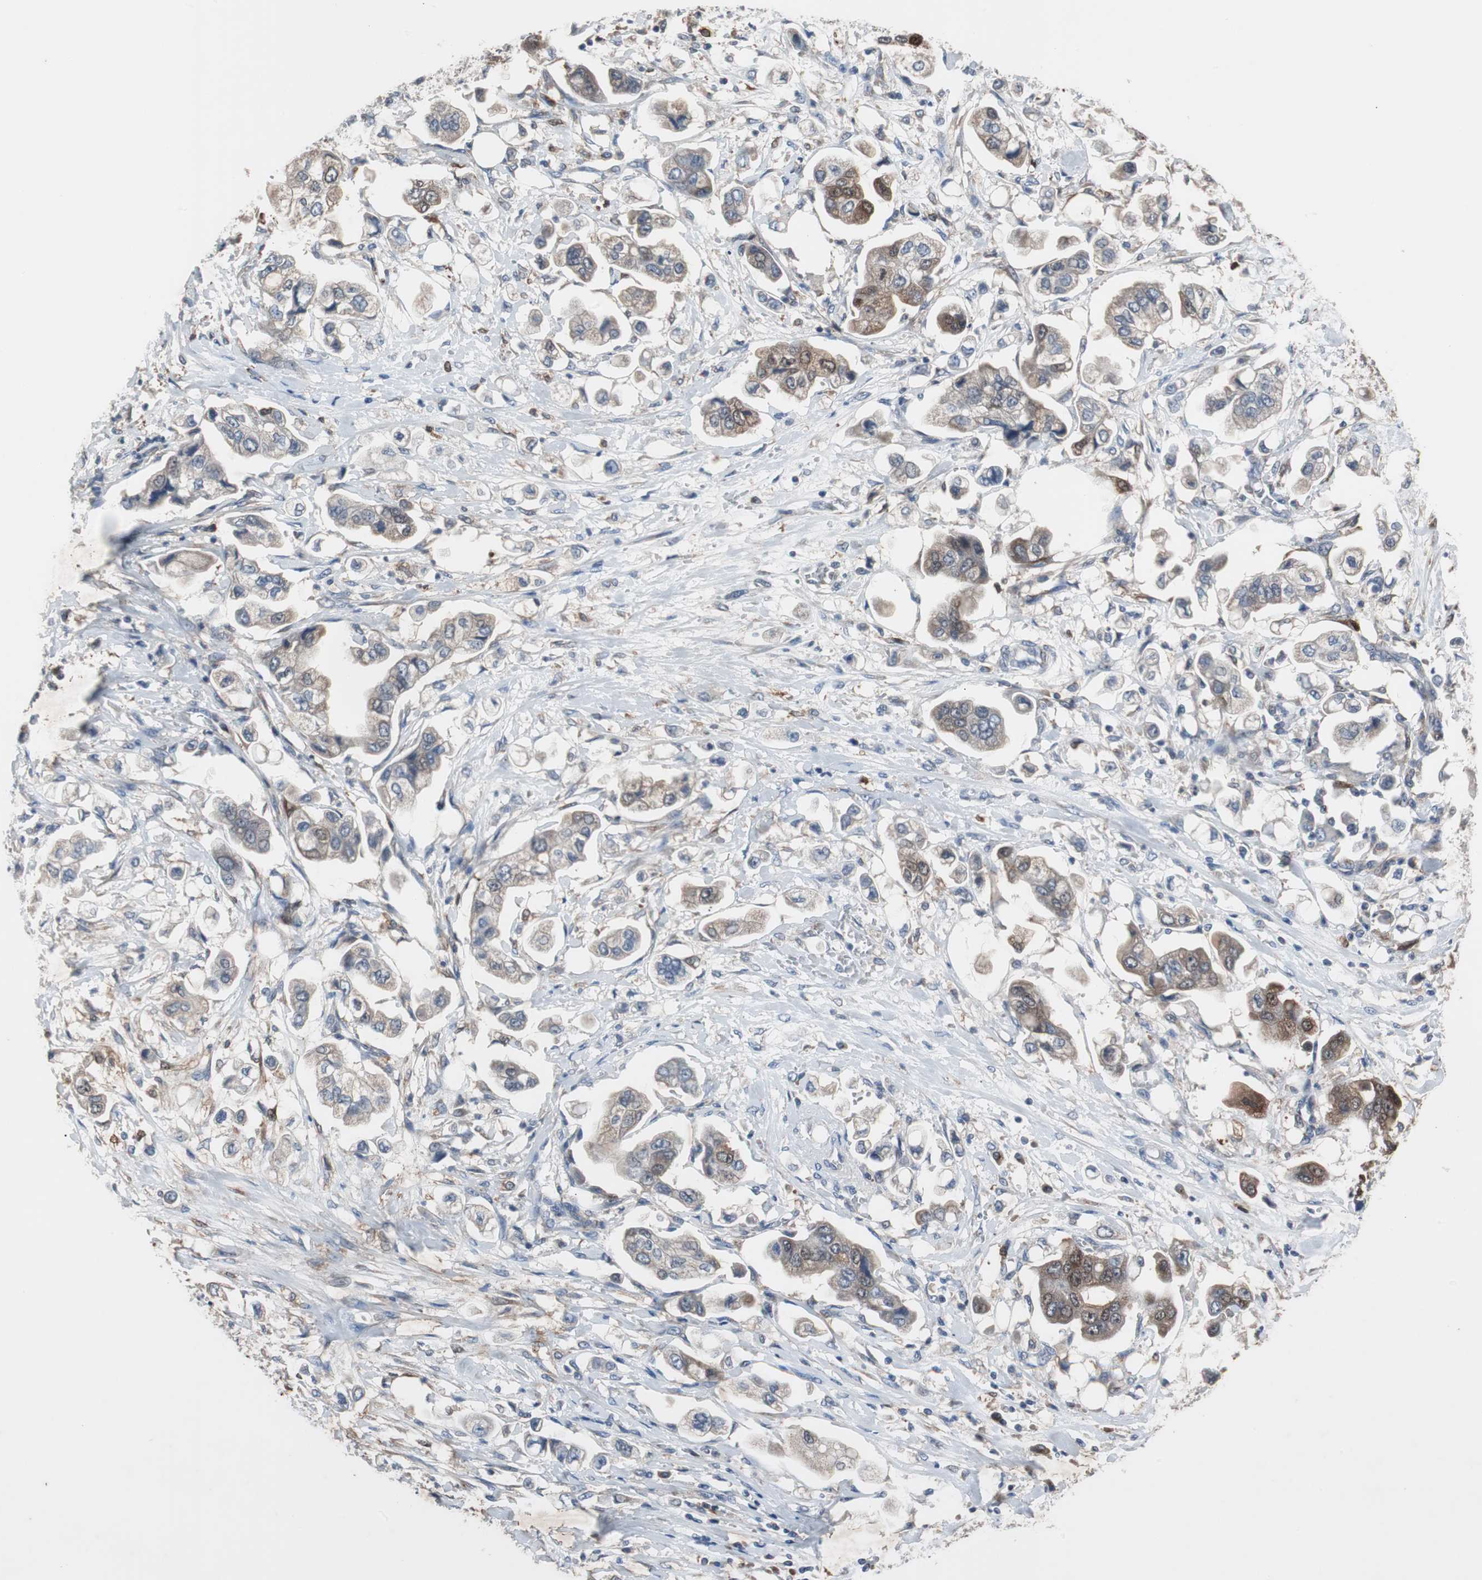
{"staining": {"intensity": "moderate", "quantity": ">75%", "location": "cytoplasmic/membranous"}, "tissue": "stomach cancer", "cell_type": "Tumor cells", "image_type": "cancer", "snomed": [{"axis": "morphology", "description": "Adenocarcinoma, NOS"}, {"axis": "topography", "description": "Stomach"}], "caption": "There is medium levels of moderate cytoplasmic/membranous staining in tumor cells of stomach cancer (adenocarcinoma), as demonstrated by immunohistochemical staining (brown color).", "gene": "CALB2", "patient": {"sex": "male", "age": 62}}